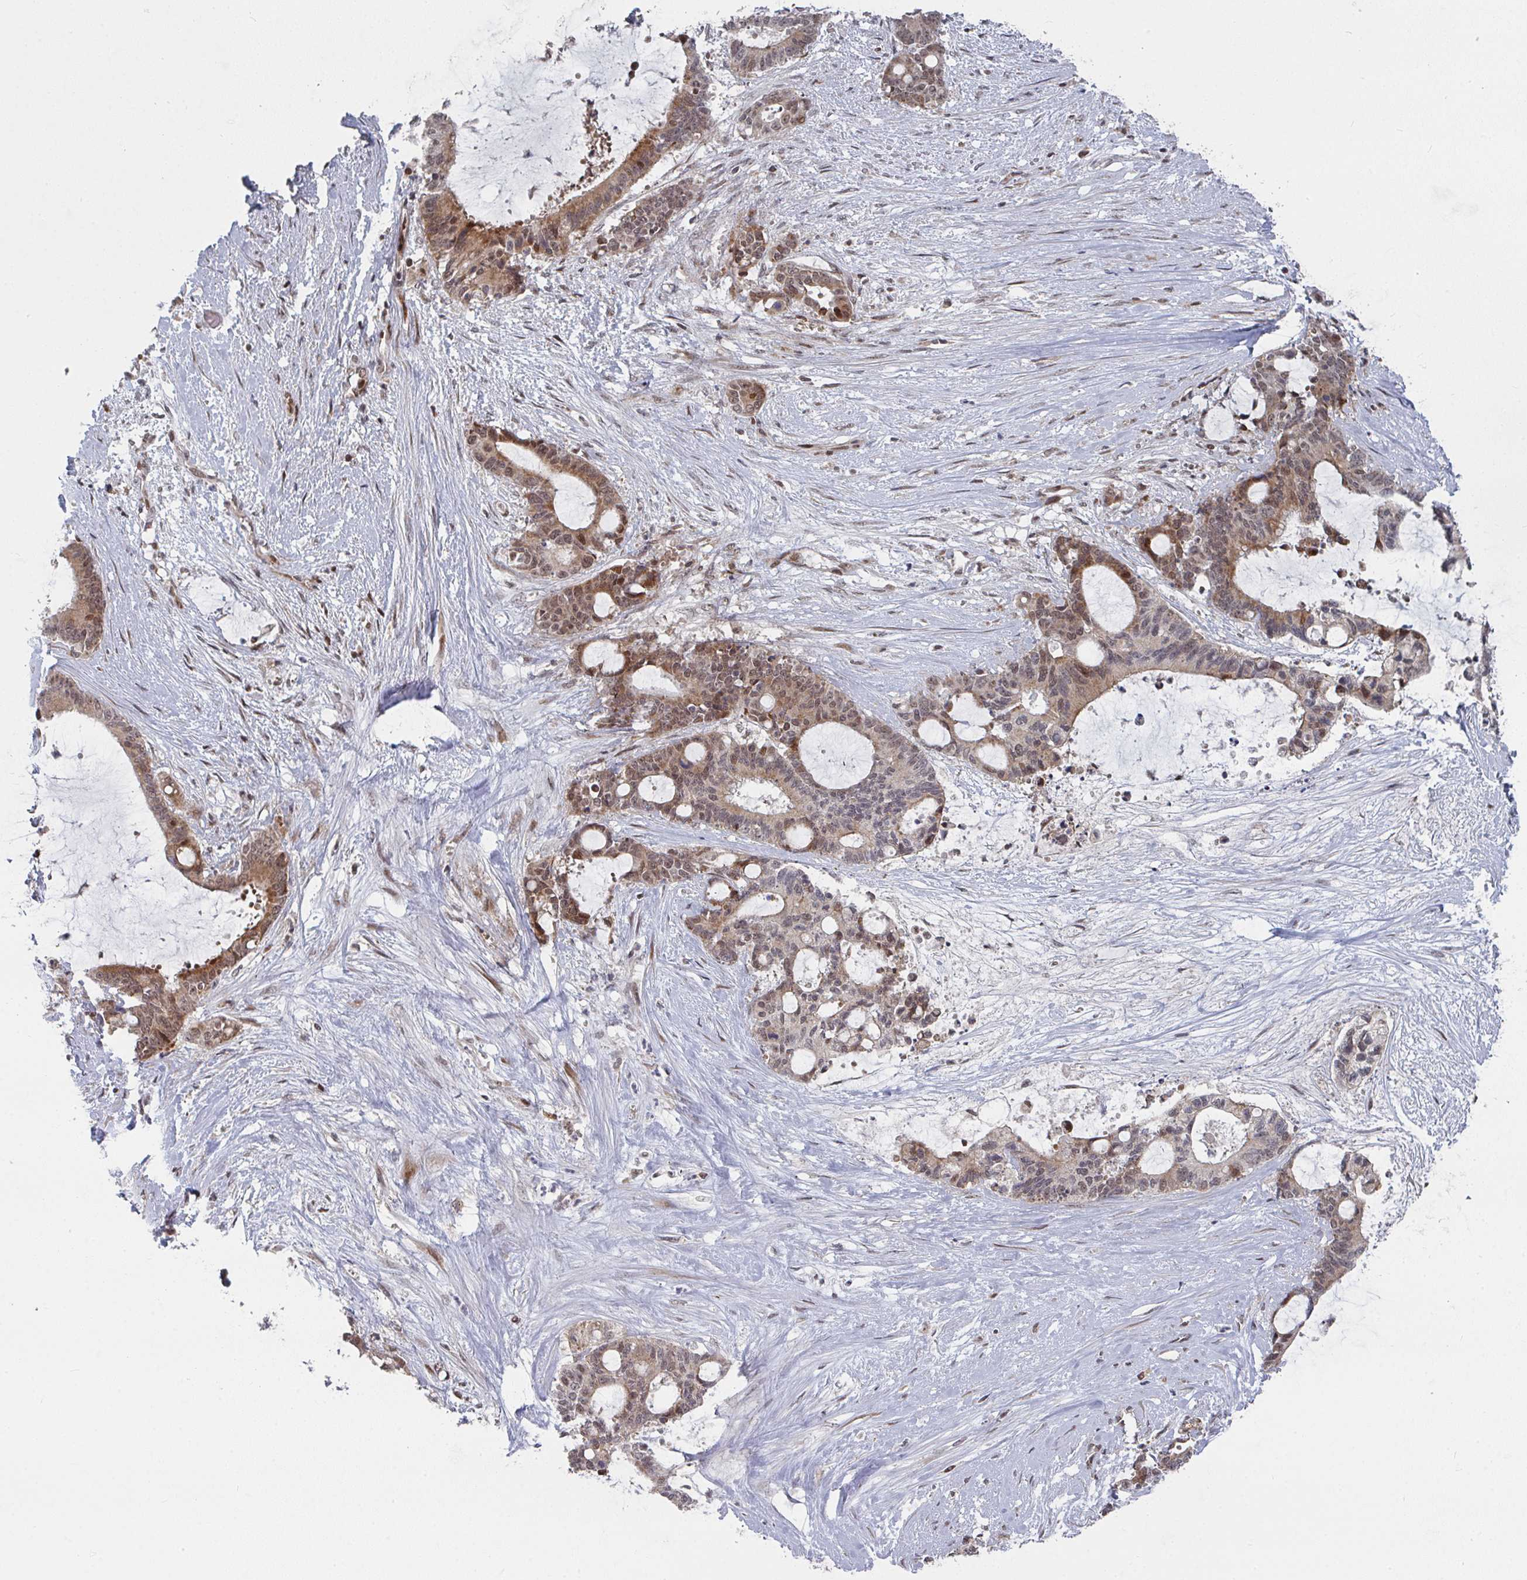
{"staining": {"intensity": "moderate", "quantity": ">75%", "location": "cytoplasmic/membranous,nuclear"}, "tissue": "liver cancer", "cell_type": "Tumor cells", "image_type": "cancer", "snomed": [{"axis": "morphology", "description": "Normal tissue, NOS"}, {"axis": "morphology", "description": "Cholangiocarcinoma"}, {"axis": "topography", "description": "Liver"}, {"axis": "topography", "description": "Peripheral nerve tissue"}], "caption": "Human liver cancer stained with a brown dye shows moderate cytoplasmic/membranous and nuclear positive positivity in approximately >75% of tumor cells.", "gene": "RBBP5", "patient": {"sex": "female", "age": 73}}